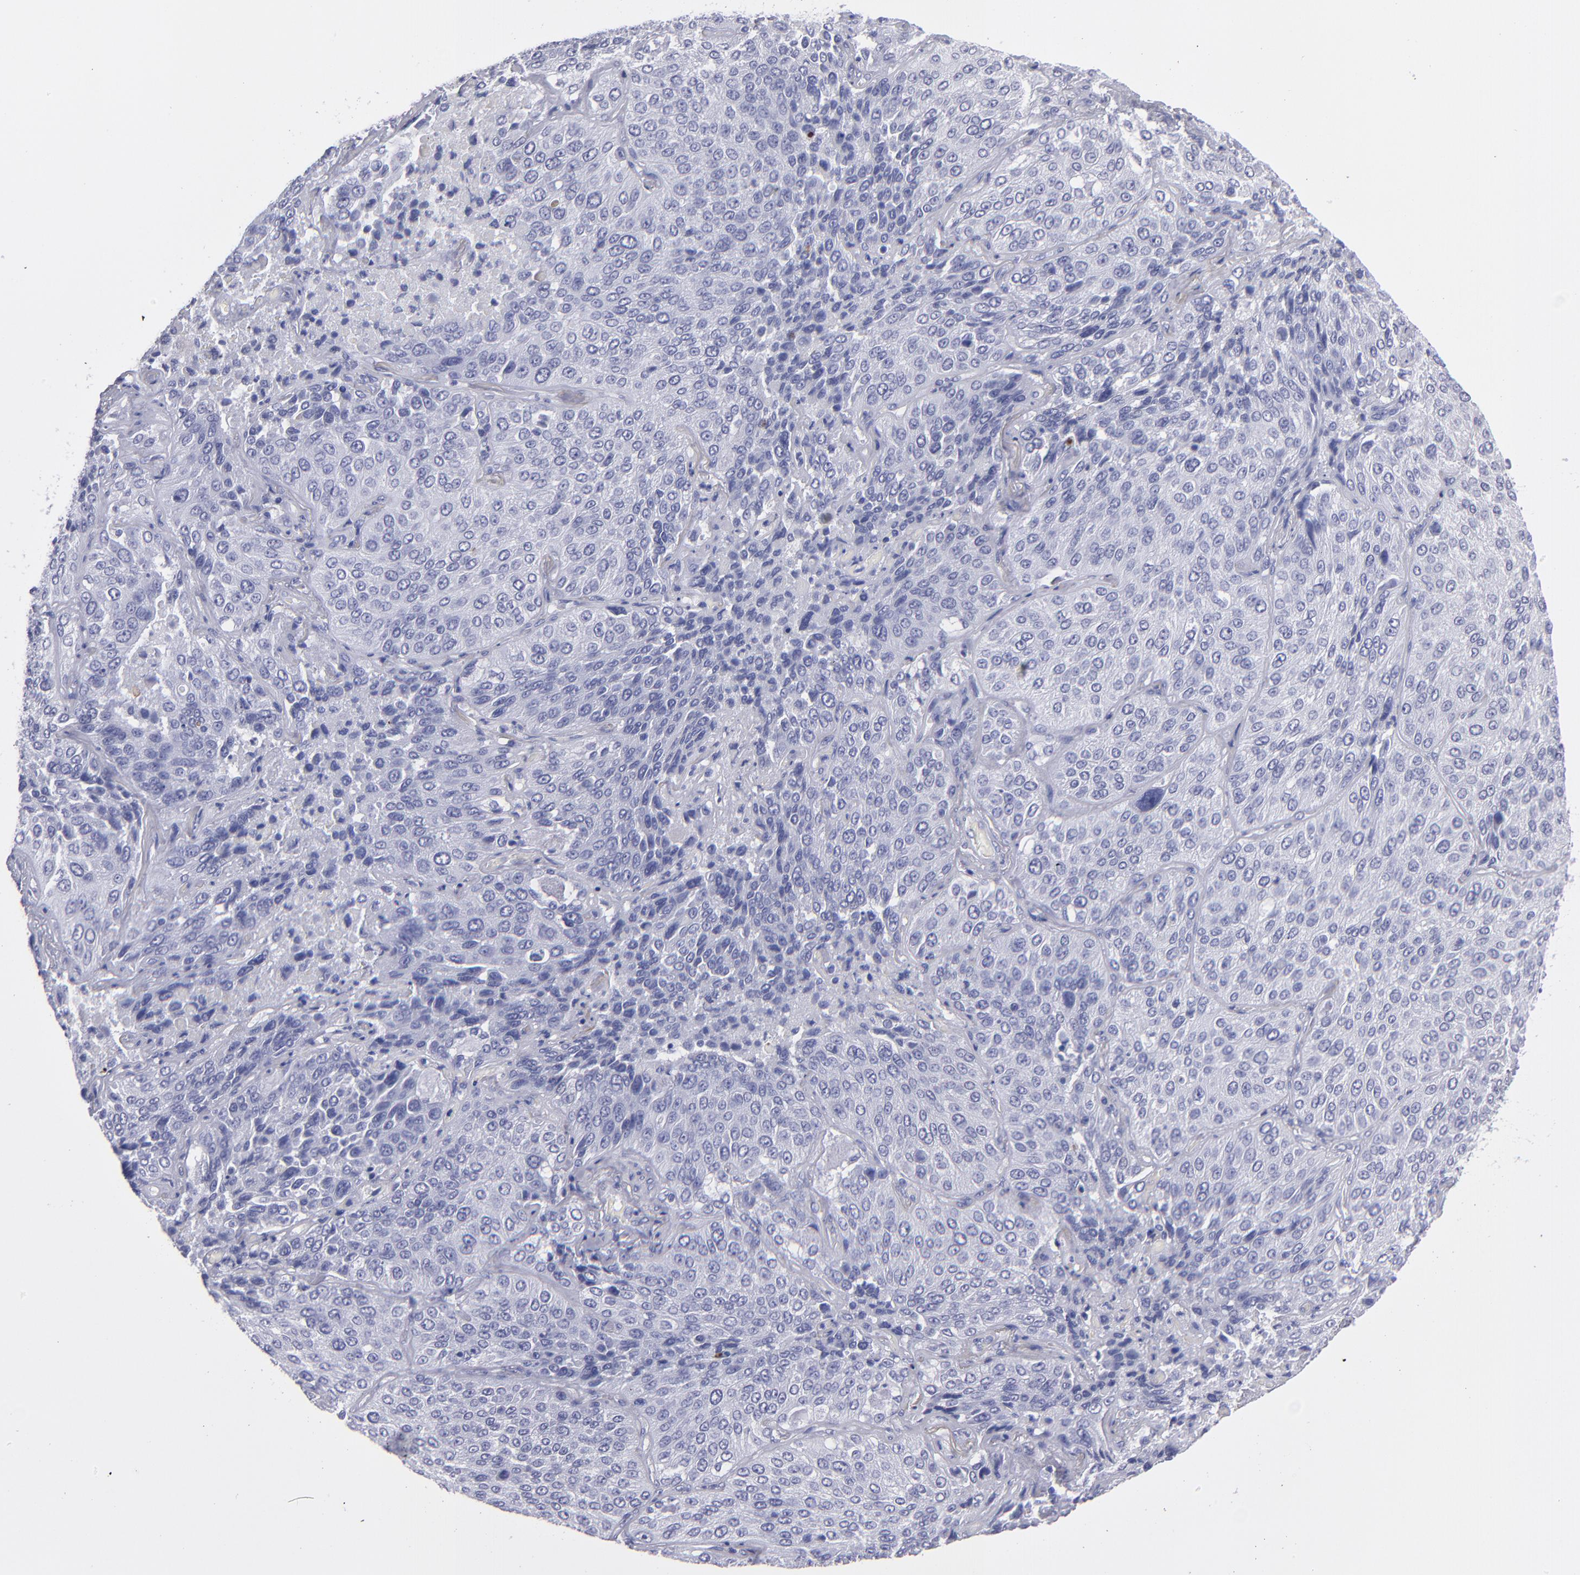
{"staining": {"intensity": "negative", "quantity": "none", "location": "none"}, "tissue": "lung cancer", "cell_type": "Tumor cells", "image_type": "cancer", "snomed": [{"axis": "morphology", "description": "Squamous cell carcinoma, NOS"}, {"axis": "topography", "description": "Lung"}], "caption": "This image is of lung cancer stained with IHC to label a protein in brown with the nuclei are counter-stained blue. There is no expression in tumor cells. (DAB immunohistochemistry (IHC), high magnification).", "gene": "MB", "patient": {"sex": "male", "age": 54}}